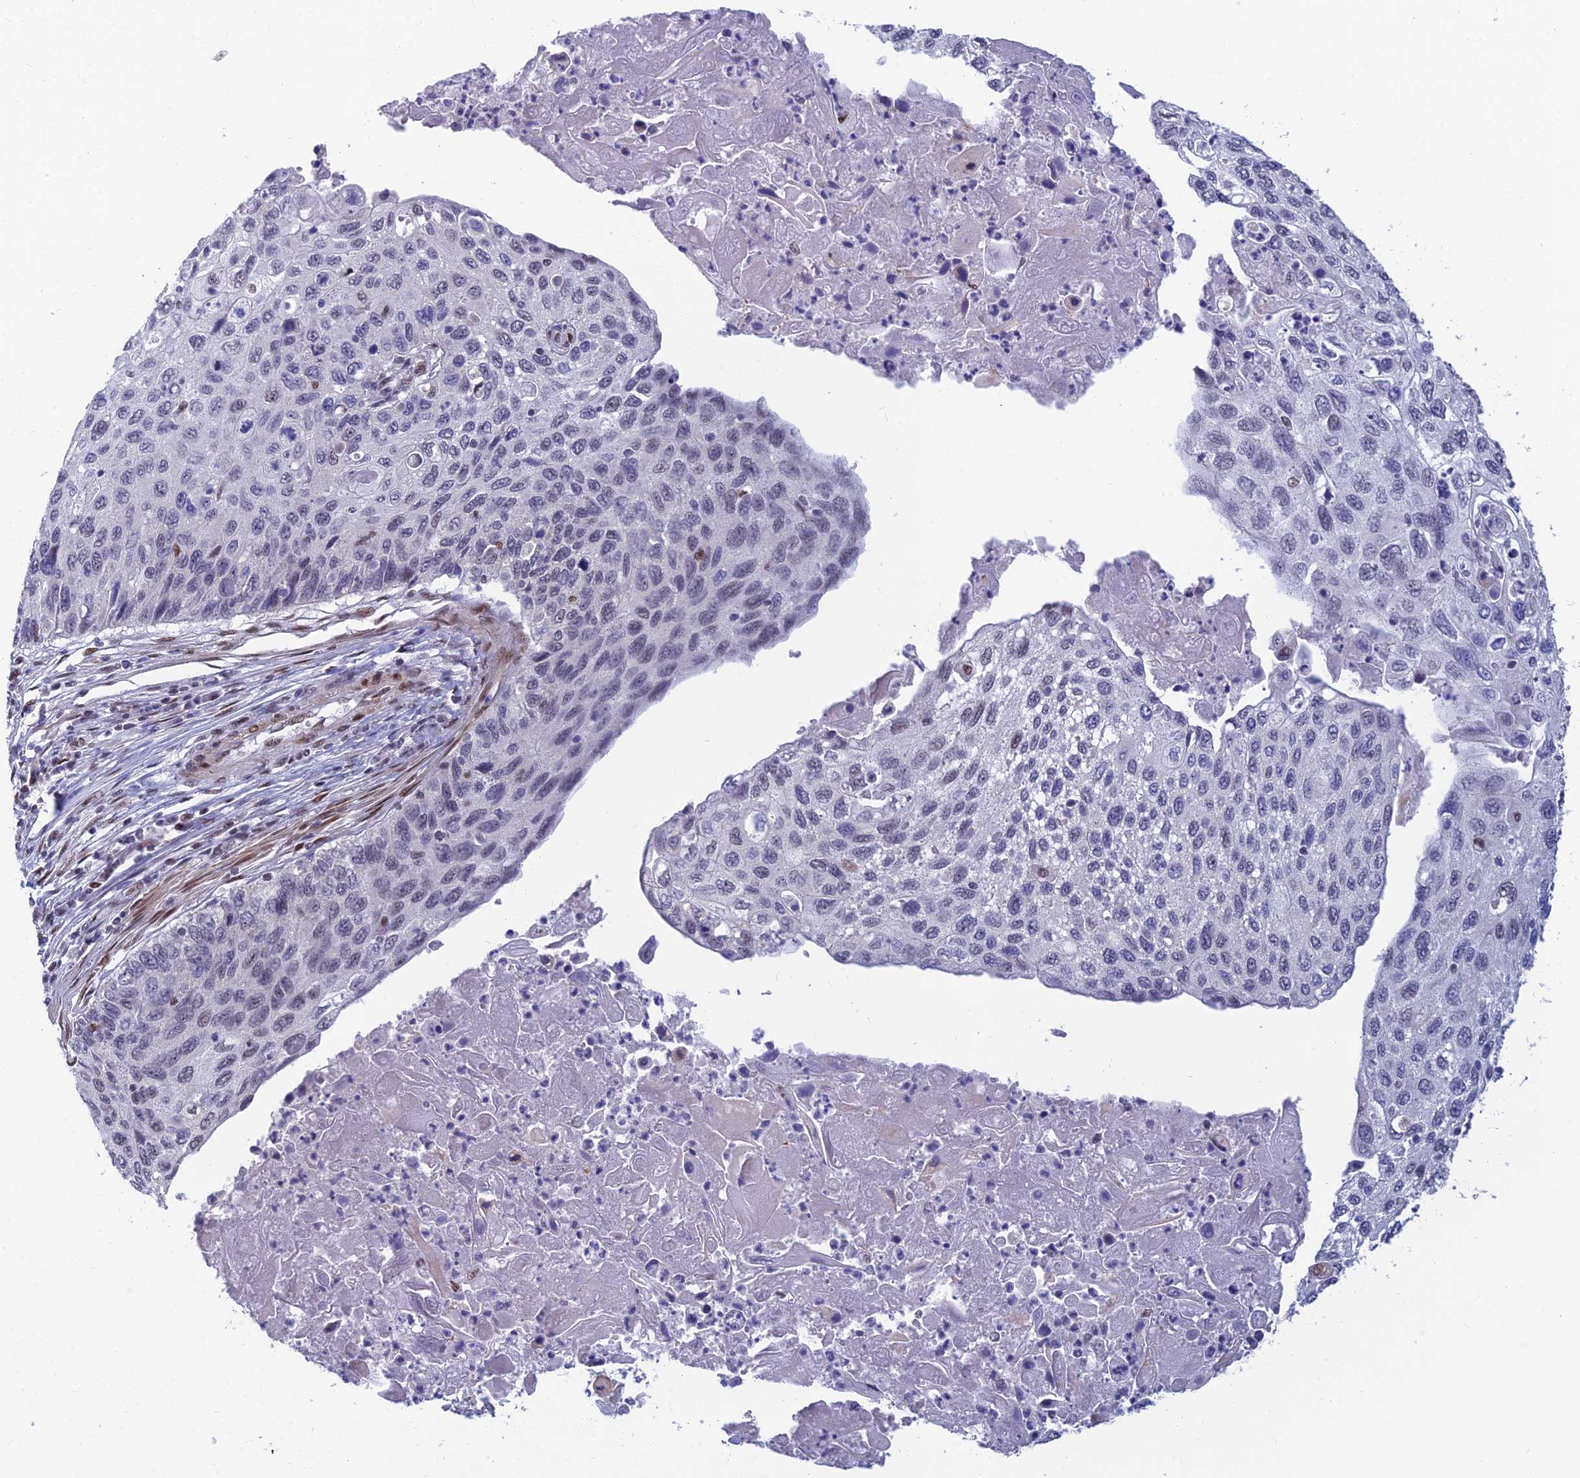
{"staining": {"intensity": "negative", "quantity": "none", "location": "none"}, "tissue": "cervical cancer", "cell_type": "Tumor cells", "image_type": "cancer", "snomed": [{"axis": "morphology", "description": "Squamous cell carcinoma, NOS"}, {"axis": "topography", "description": "Cervix"}], "caption": "This is an immunohistochemistry photomicrograph of human squamous cell carcinoma (cervical). There is no positivity in tumor cells.", "gene": "CLK4", "patient": {"sex": "female", "age": 70}}